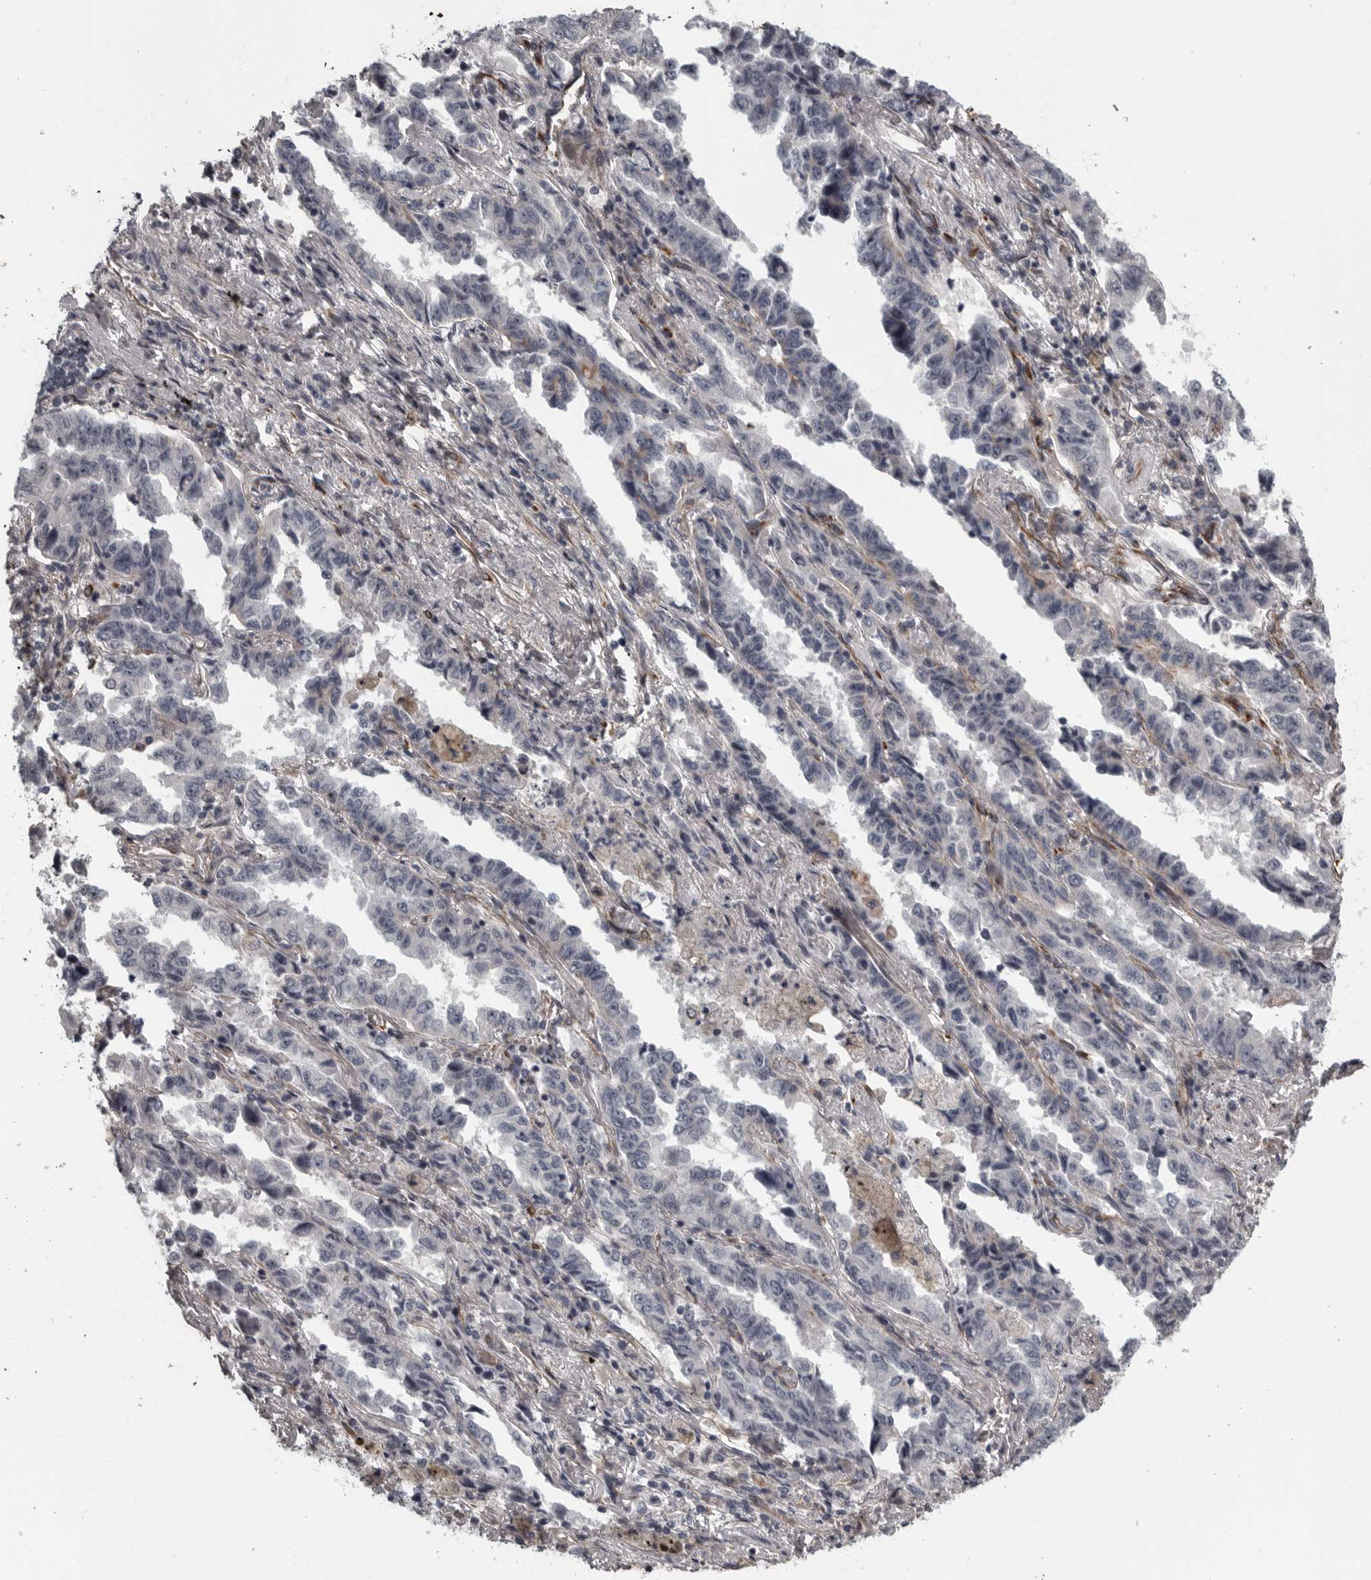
{"staining": {"intensity": "negative", "quantity": "none", "location": "none"}, "tissue": "lung cancer", "cell_type": "Tumor cells", "image_type": "cancer", "snomed": [{"axis": "morphology", "description": "Adenocarcinoma, NOS"}, {"axis": "topography", "description": "Lung"}], "caption": "The immunohistochemistry histopathology image has no significant expression in tumor cells of lung adenocarcinoma tissue.", "gene": "FAAP100", "patient": {"sex": "female", "age": 51}}